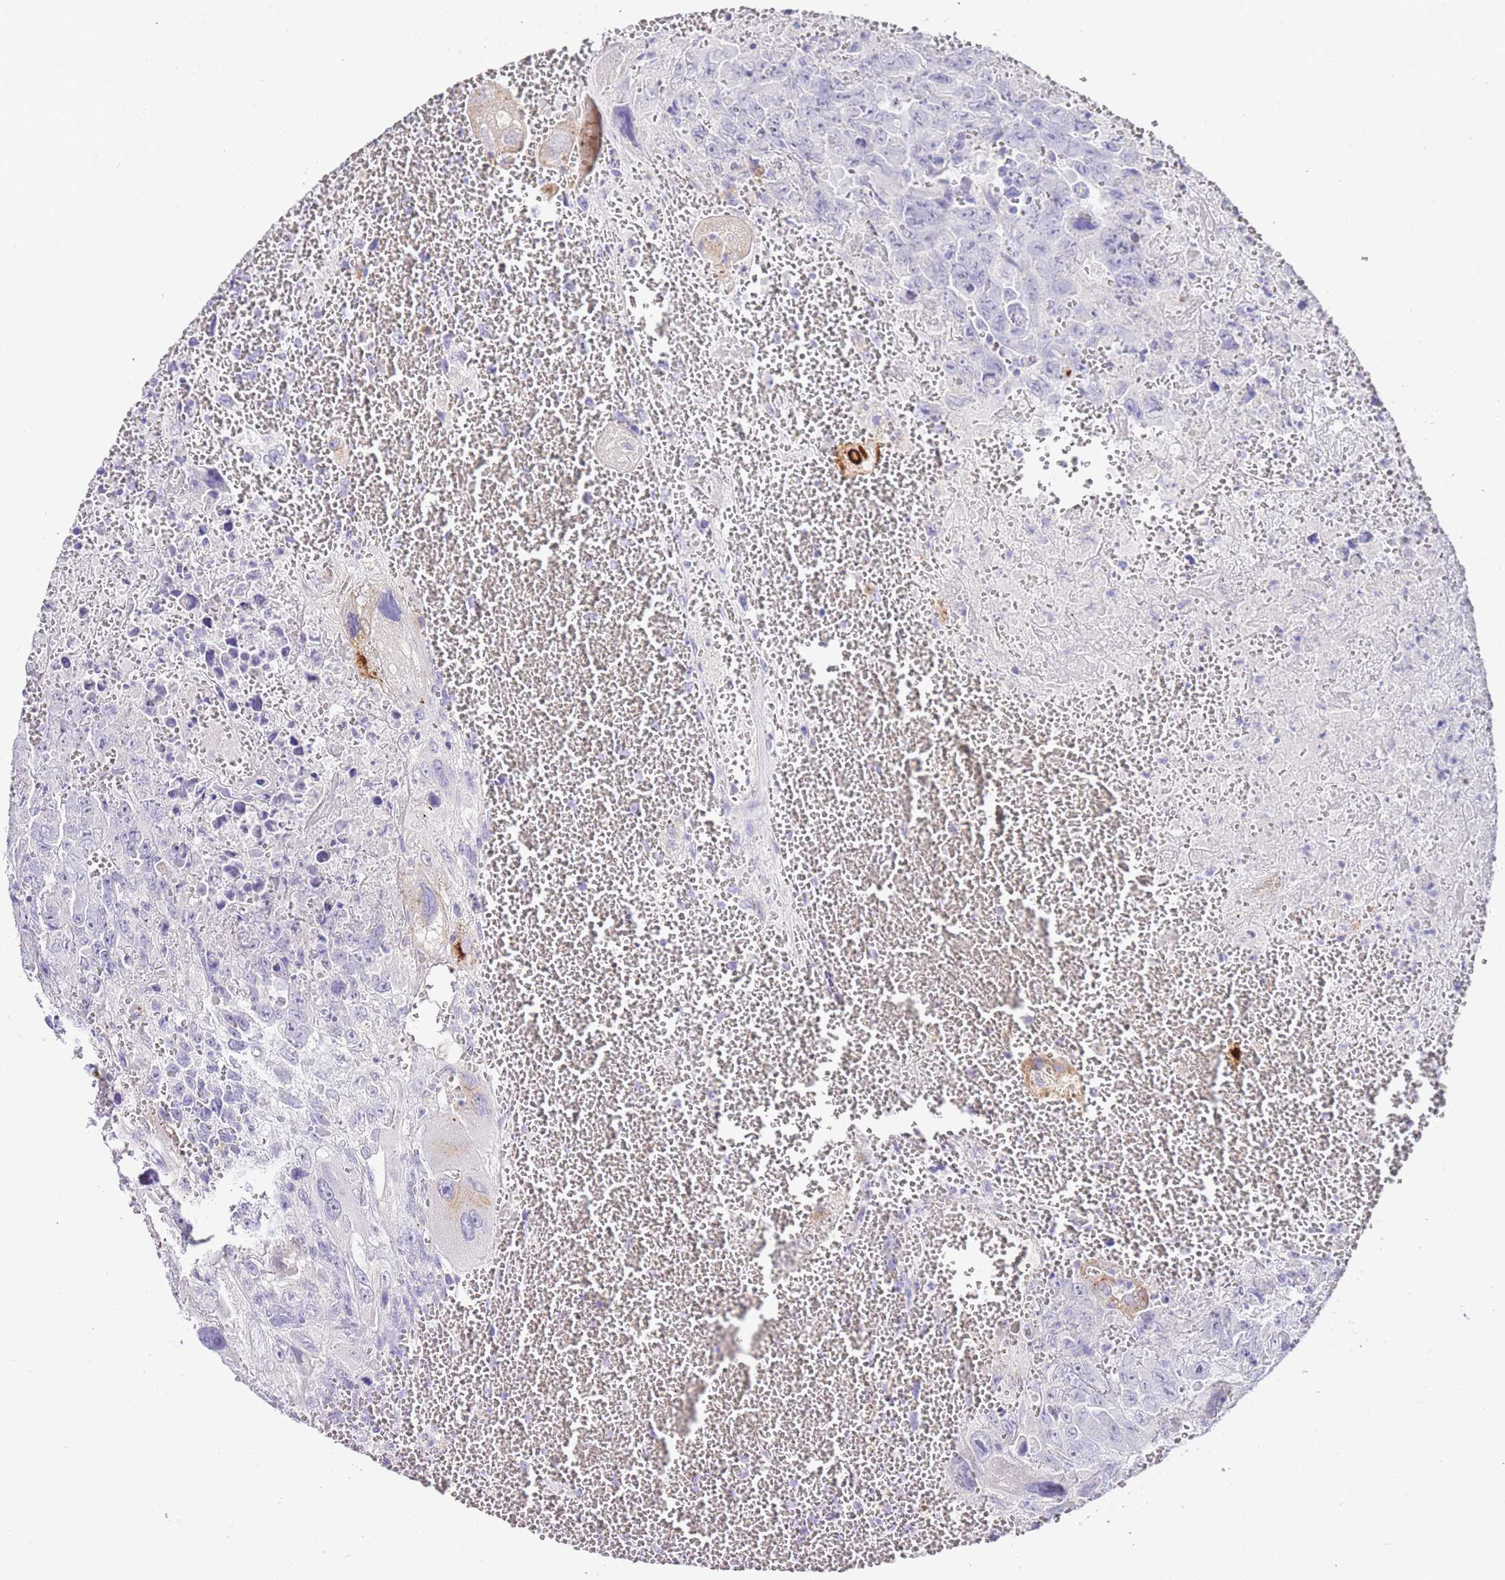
{"staining": {"intensity": "negative", "quantity": "none", "location": "none"}, "tissue": "testis cancer", "cell_type": "Tumor cells", "image_type": "cancer", "snomed": [{"axis": "morphology", "description": "Carcinoma, Embryonal, NOS"}, {"axis": "topography", "description": "Testis"}], "caption": "DAB immunohistochemical staining of testis embryonal carcinoma displays no significant staining in tumor cells.", "gene": "DPP4", "patient": {"sex": "male", "age": 28}}